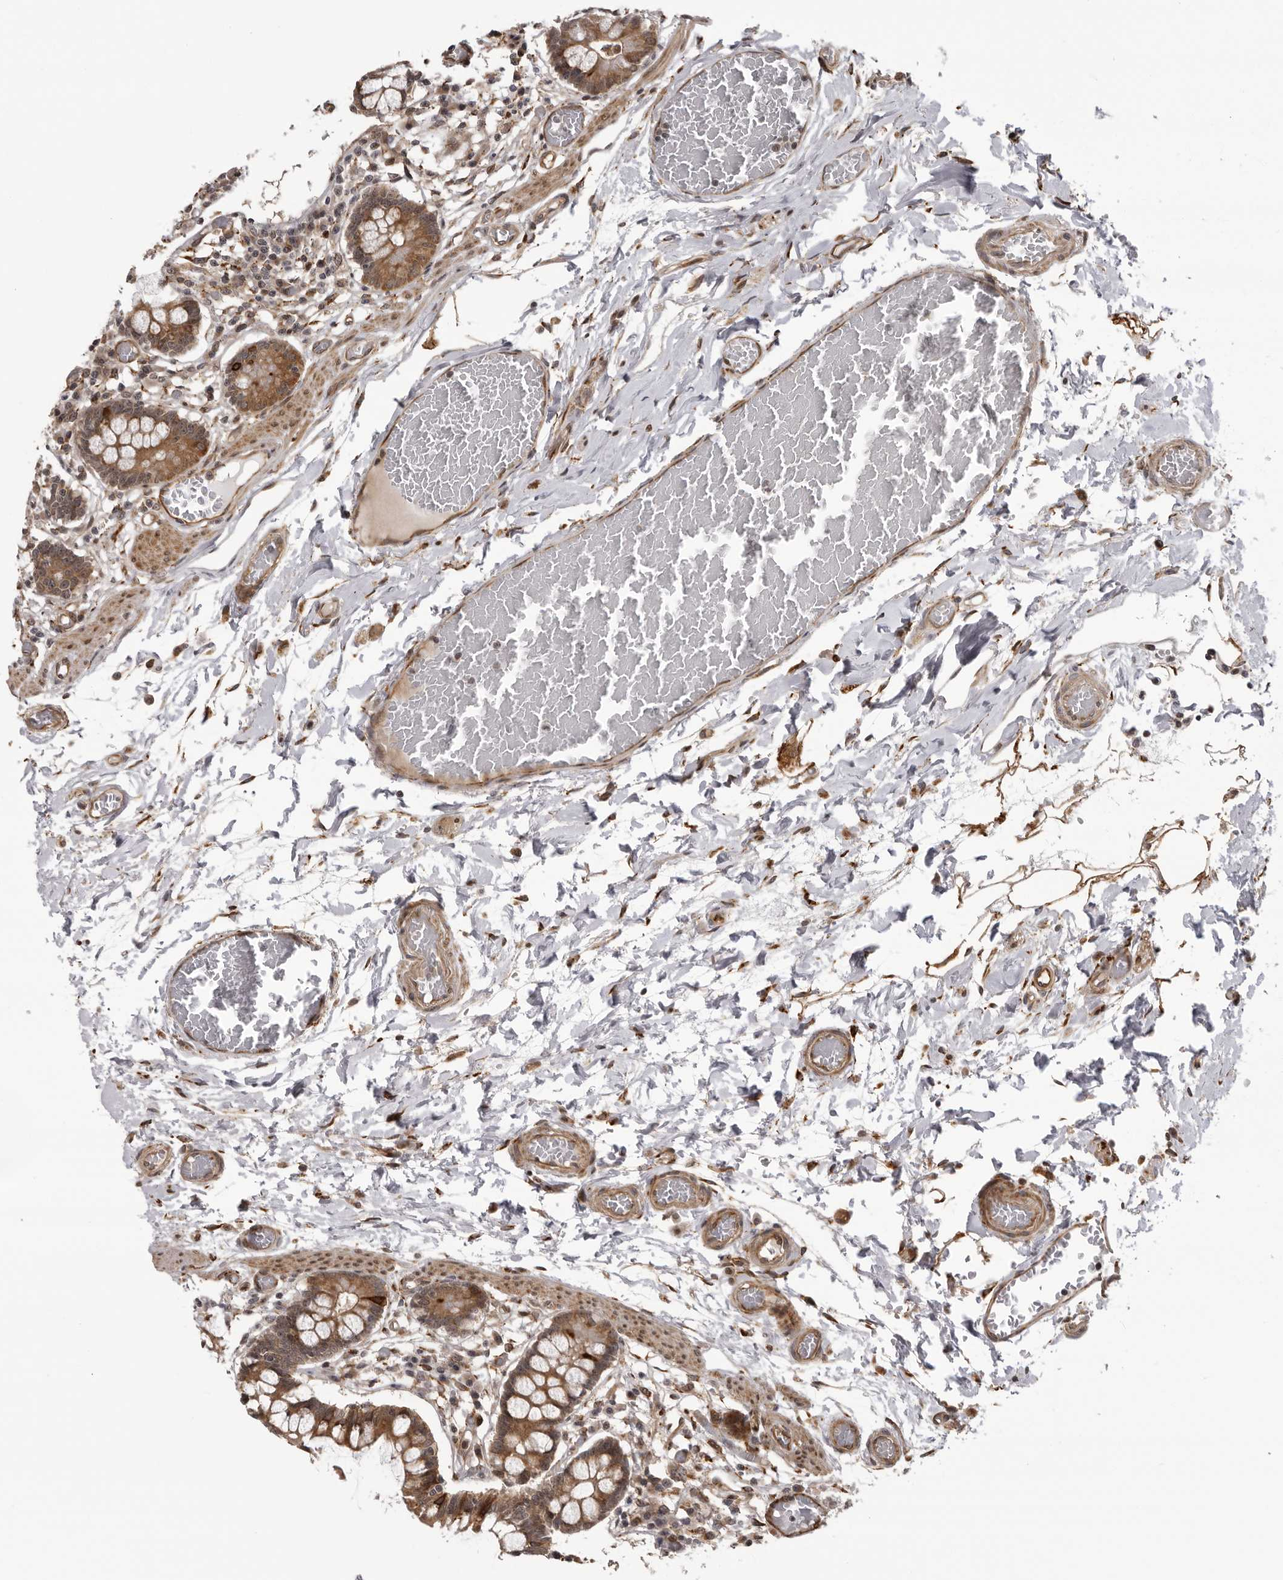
{"staining": {"intensity": "moderate", "quantity": ">75%", "location": "cytoplasmic/membranous"}, "tissue": "small intestine", "cell_type": "Glandular cells", "image_type": "normal", "snomed": [{"axis": "morphology", "description": "Normal tissue, NOS"}, {"axis": "topography", "description": "Small intestine"}], "caption": "Immunohistochemical staining of unremarkable human small intestine exhibits moderate cytoplasmic/membranous protein positivity in about >75% of glandular cells.", "gene": "DNAH14", "patient": {"sex": "female", "age": 61}}